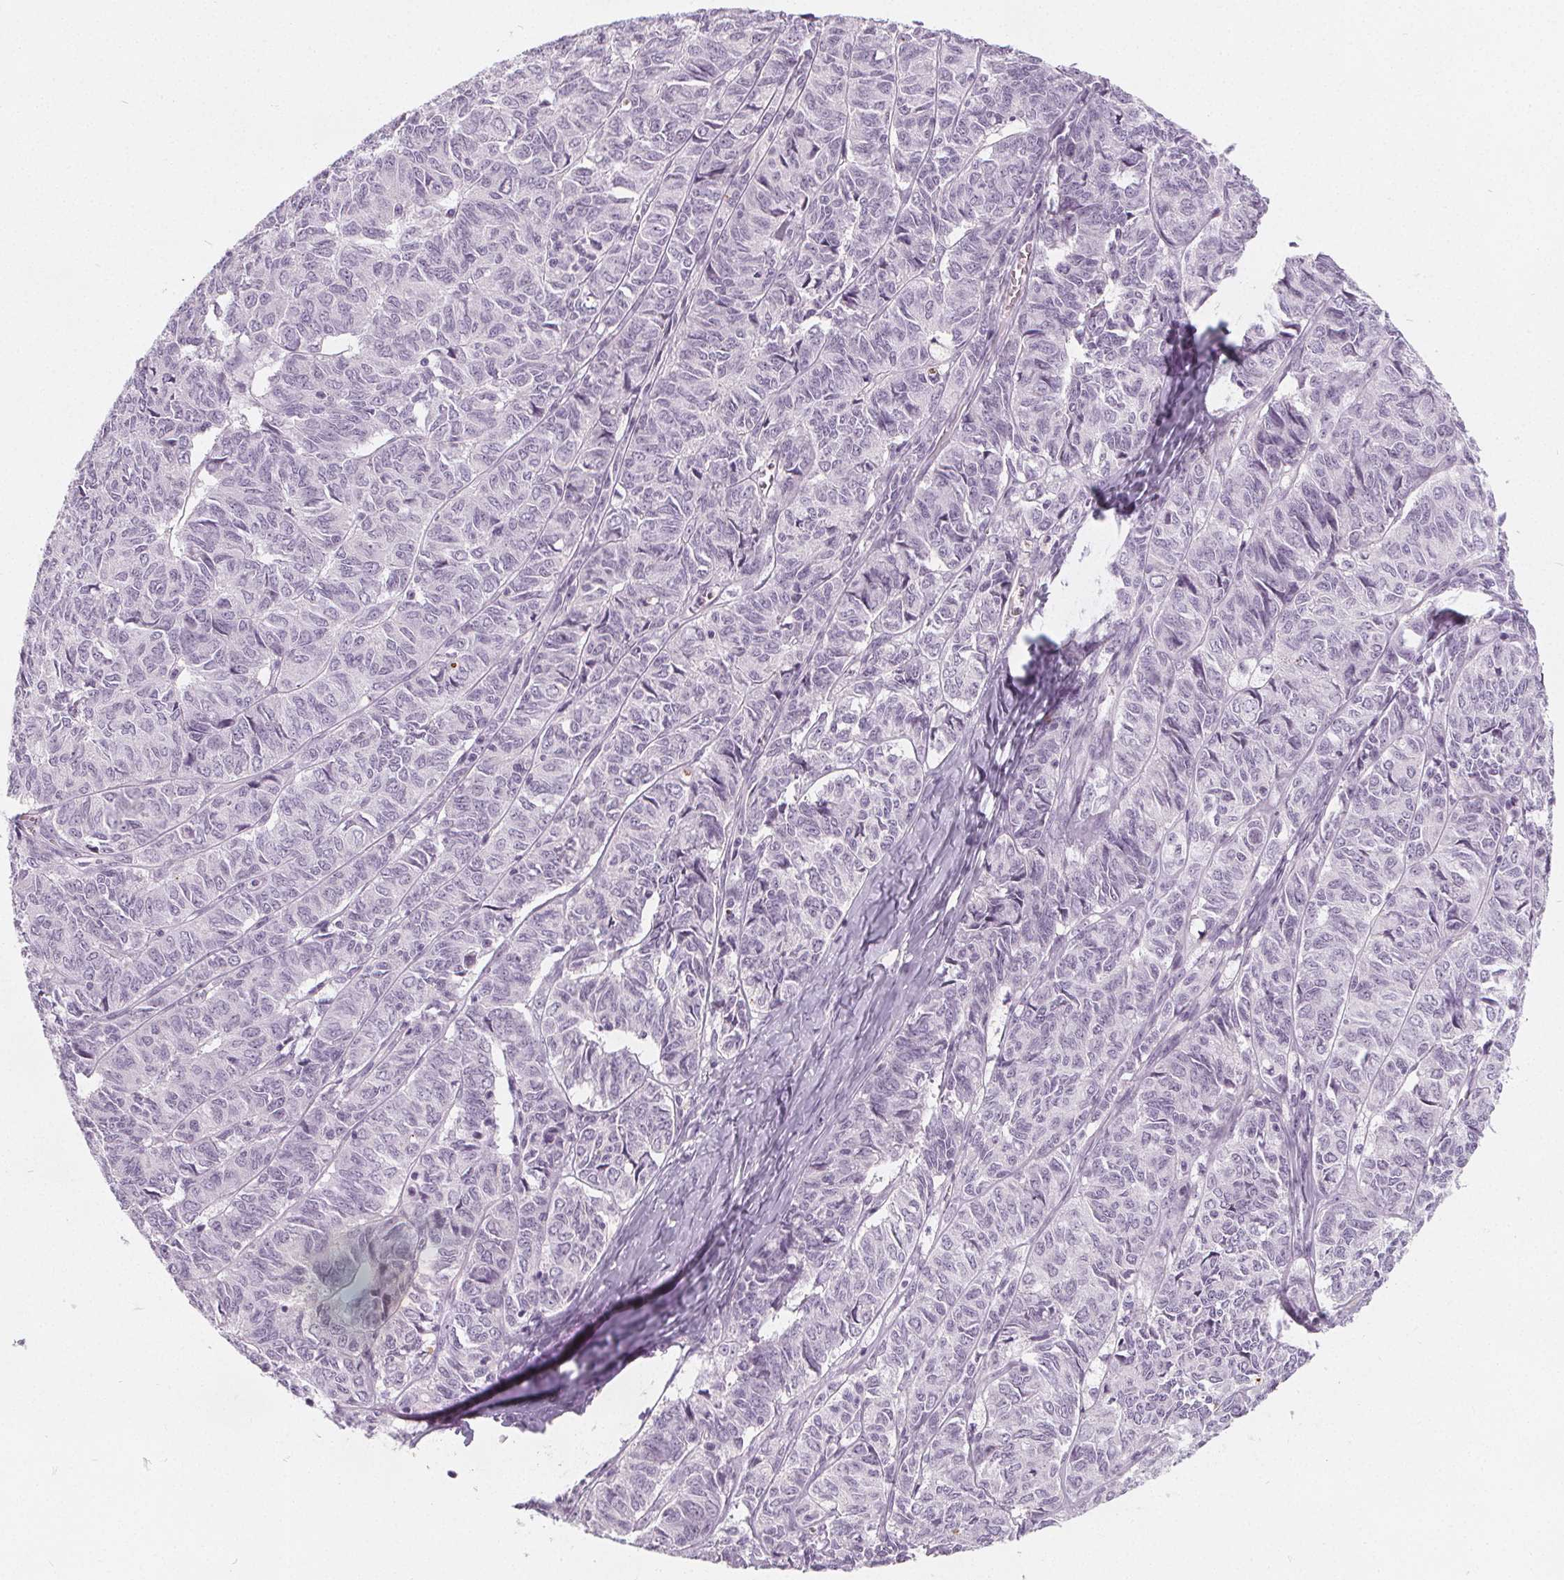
{"staining": {"intensity": "negative", "quantity": "none", "location": "none"}, "tissue": "ovarian cancer", "cell_type": "Tumor cells", "image_type": "cancer", "snomed": [{"axis": "morphology", "description": "Carcinoma, endometroid"}, {"axis": "topography", "description": "Ovary"}], "caption": "Tumor cells are negative for brown protein staining in ovarian cancer (endometroid carcinoma). (IHC, brightfield microscopy, high magnification).", "gene": "SLC5A12", "patient": {"sex": "female", "age": 80}}